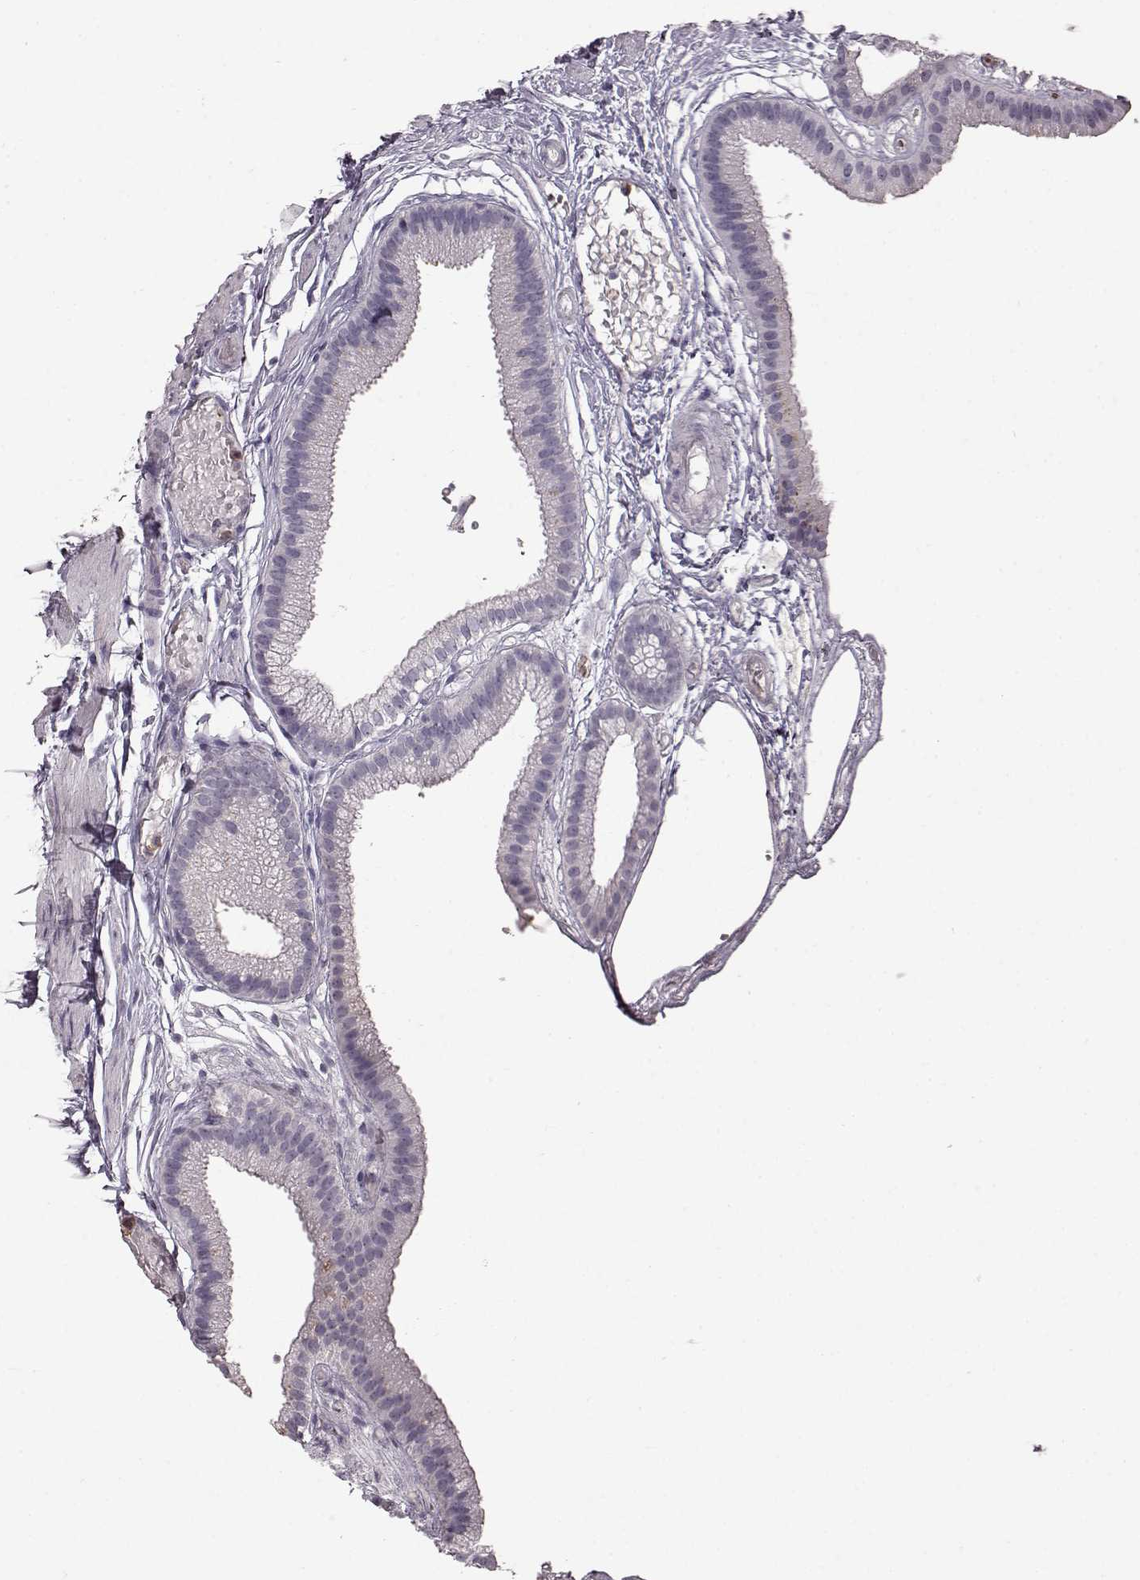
{"staining": {"intensity": "negative", "quantity": "none", "location": "none"}, "tissue": "gallbladder", "cell_type": "Glandular cells", "image_type": "normal", "snomed": [{"axis": "morphology", "description": "Normal tissue, NOS"}, {"axis": "topography", "description": "Gallbladder"}], "caption": "An IHC histopathology image of normal gallbladder is shown. There is no staining in glandular cells of gallbladder.", "gene": "FUT4", "patient": {"sex": "female", "age": 45}}